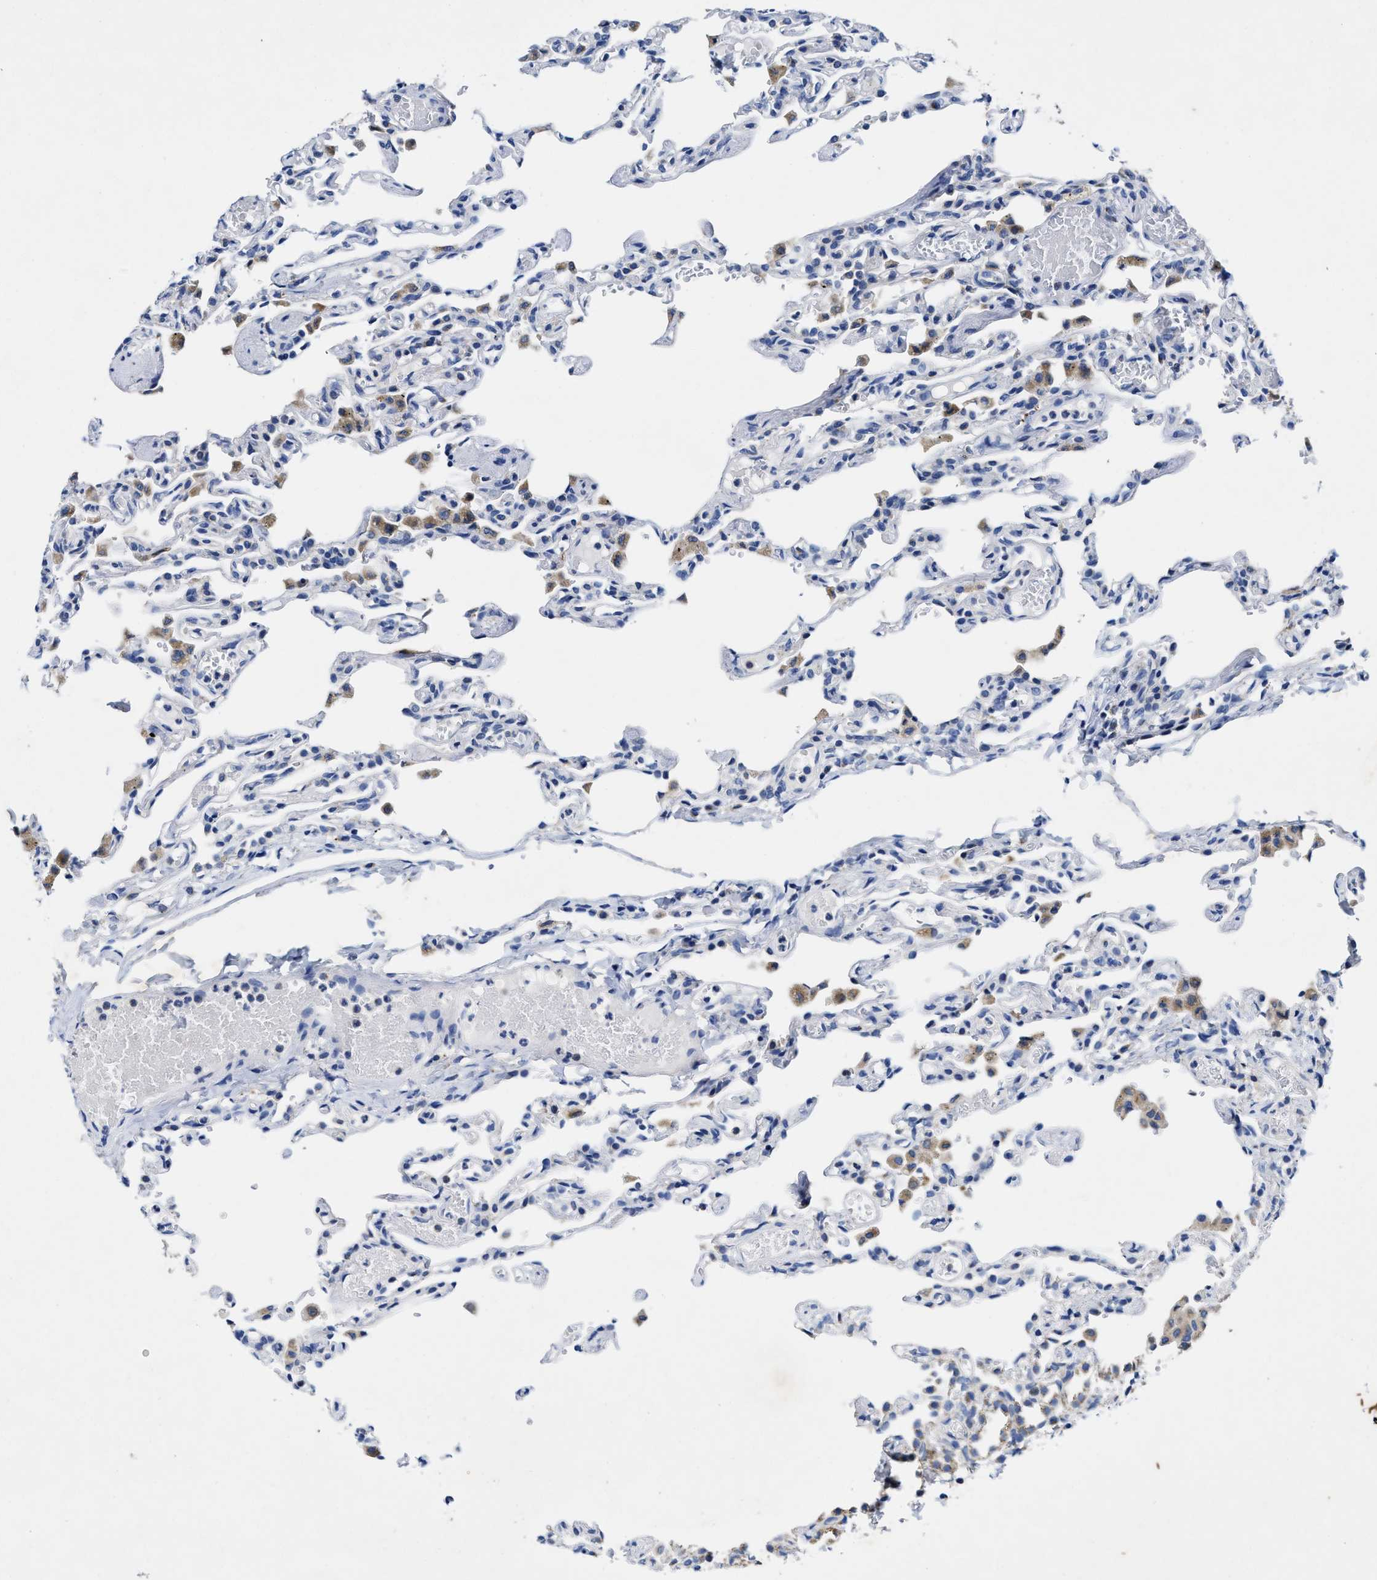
{"staining": {"intensity": "negative", "quantity": "none", "location": "none"}, "tissue": "lung", "cell_type": "Alveolar cells", "image_type": "normal", "snomed": [{"axis": "morphology", "description": "Normal tissue, NOS"}, {"axis": "topography", "description": "Lung"}], "caption": "Histopathology image shows no significant protein positivity in alveolar cells of normal lung.", "gene": "TBRG4", "patient": {"sex": "male", "age": 21}}